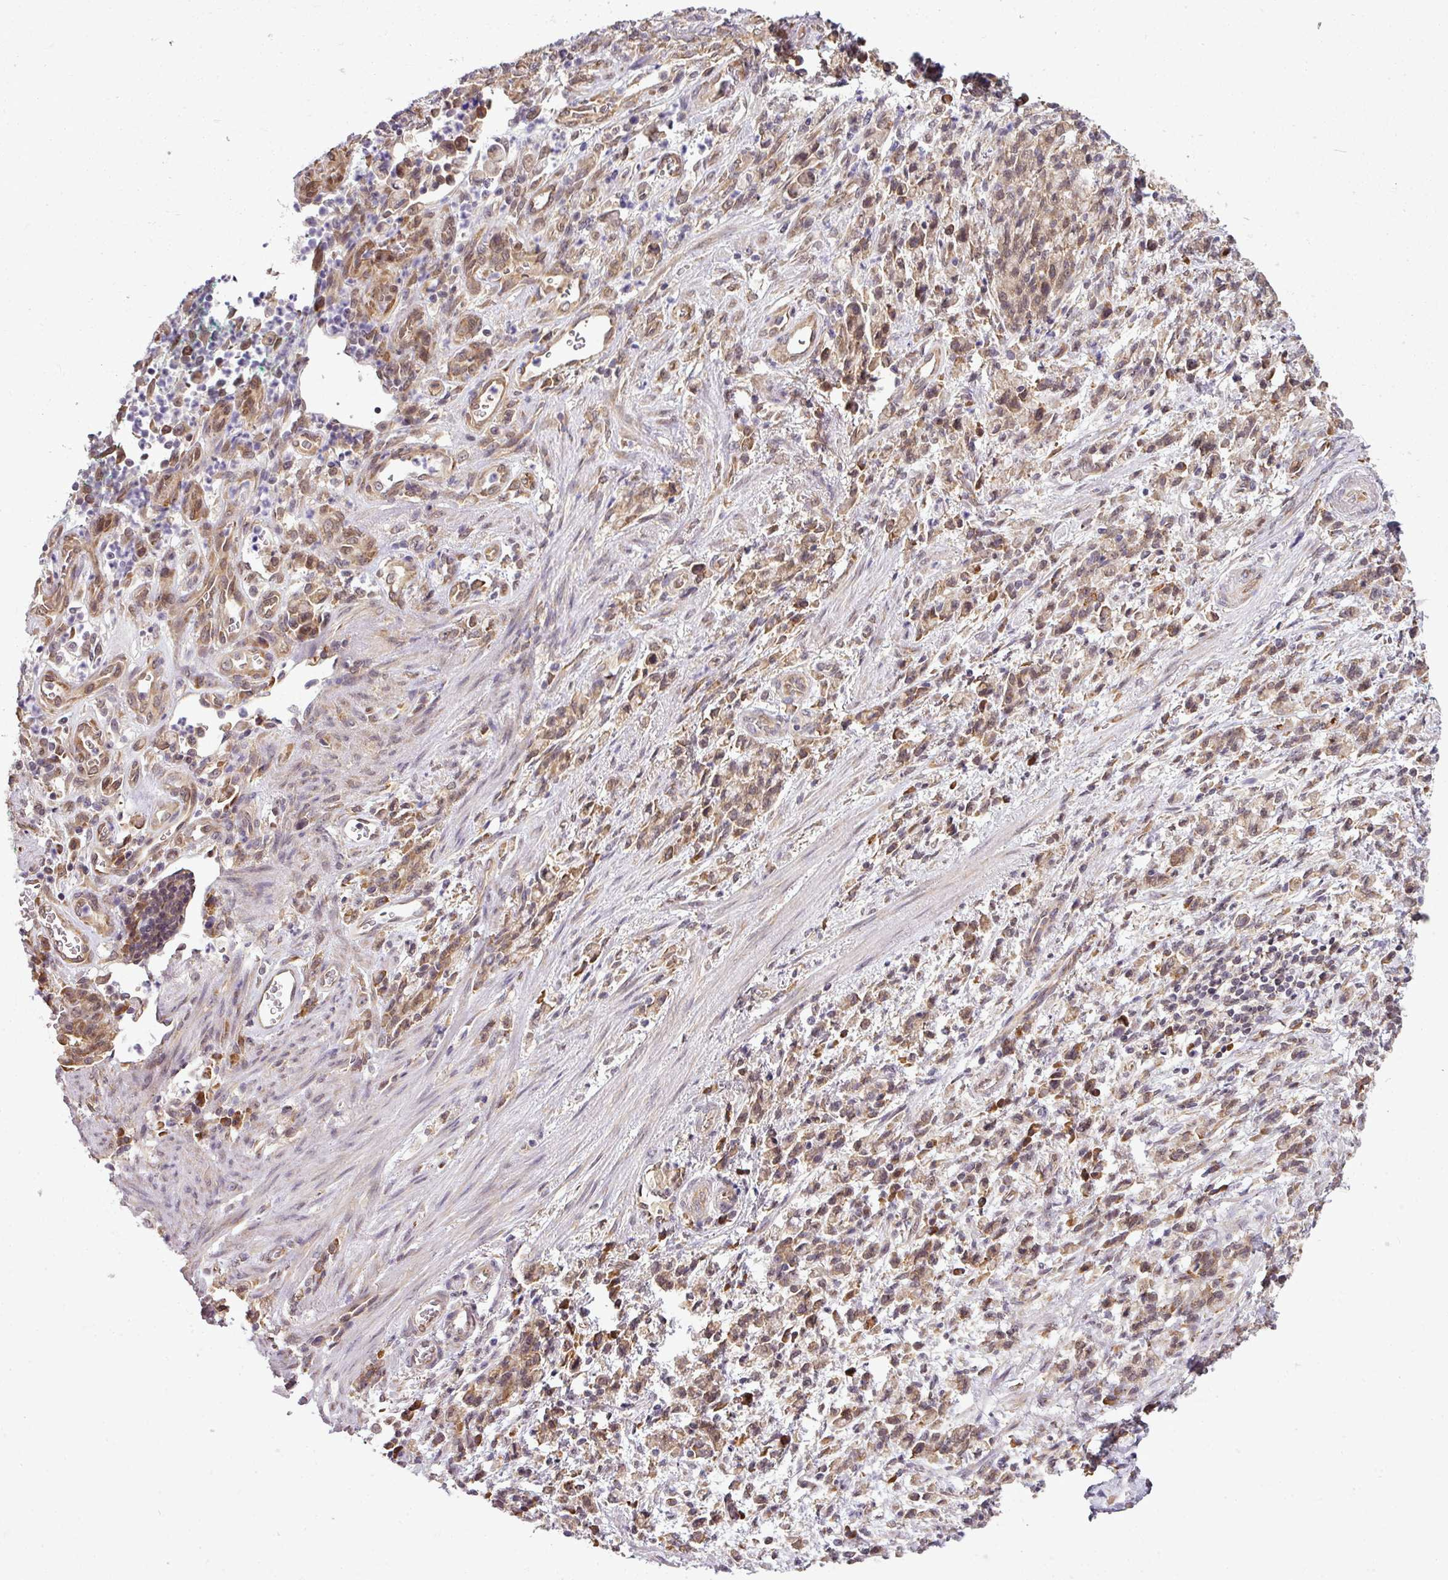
{"staining": {"intensity": "moderate", "quantity": ">75%", "location": "cytoplasmic/membranous,nuclear"}, "tissue": "stomach cancer", "cell_type": "Tumor cells", "image_type": "cancer", "snomed": [{"axis": "morphology", "description": "Adenocarcinoma, NOS"}, {"axis": "topography", "description": "Stomach"}], "caption": "IHC of adenocarcinoma (stomach) demonstrates medium levels of moderate cytoplasmic/membranous and nuclear positivity in approximately >75% of tumor cells.", "gene": "RBM4B", "patient": {"sex": "male", "age": 77}}